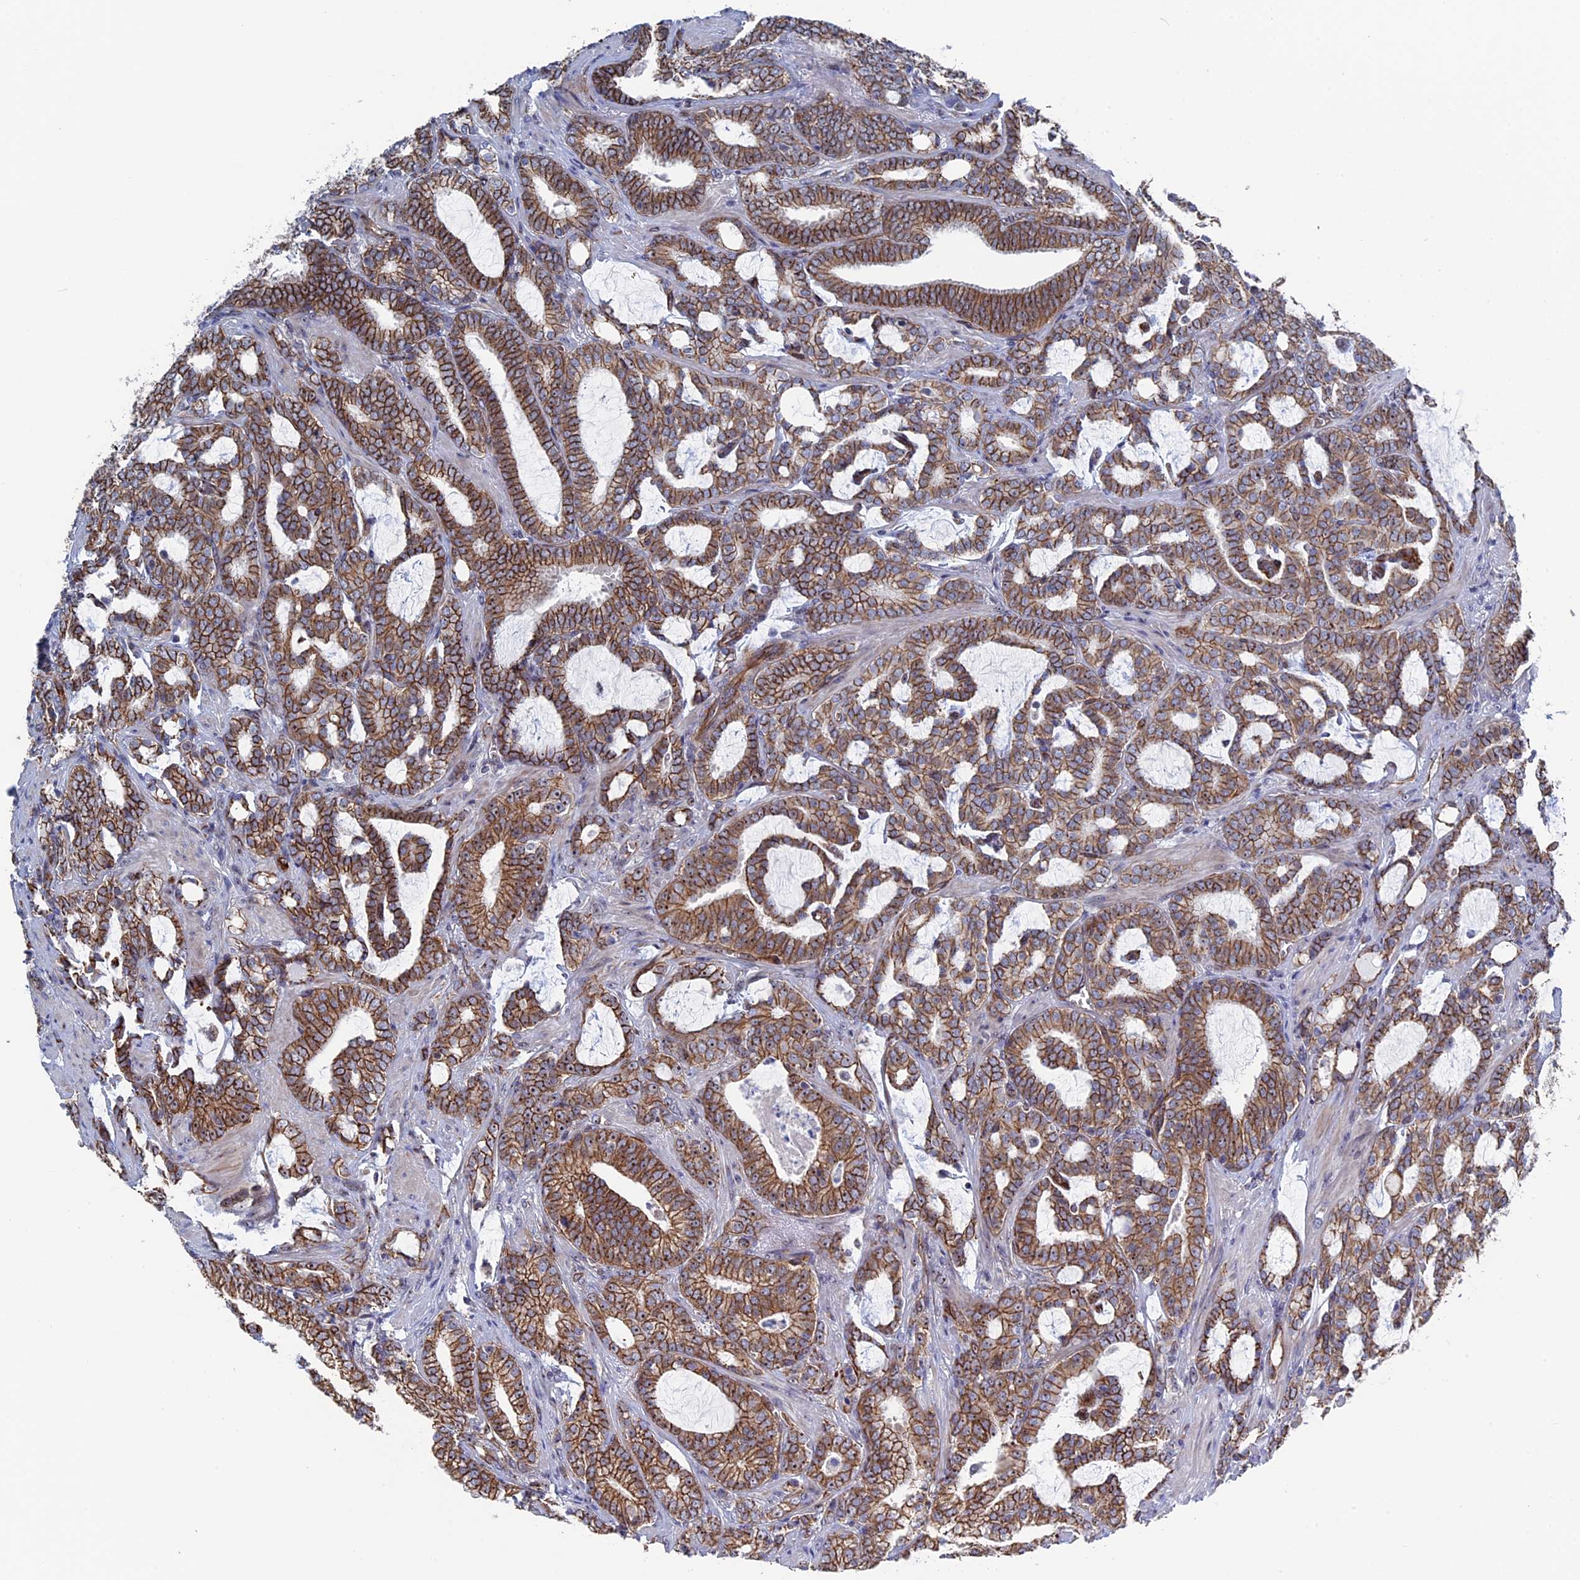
{"staining": {"intensity": "moderate", "quantity": ">75%", "location": "cytoplasmic/membranous,nuclear"}, "tissue": "prostate cancer", "cell_type": "Tumor cells", "image_type": "cancer", "snomed": [{"axis": "morphology", "description": "Adenocarcinoma, High grade"}, {"axis": "topography", "description": "Prostate and seminal vesicle, NOS"}], "caption": "DAB immunohistochemical staining of human prostate cancer (adenocarcinoma (high-grade)) shows moderate cytoplasmic/membranous and nuclear protein staining in about >75% of tumor cells.", "gene": "EXOSC9", "patient": {"sex": "male", "age": 67}}